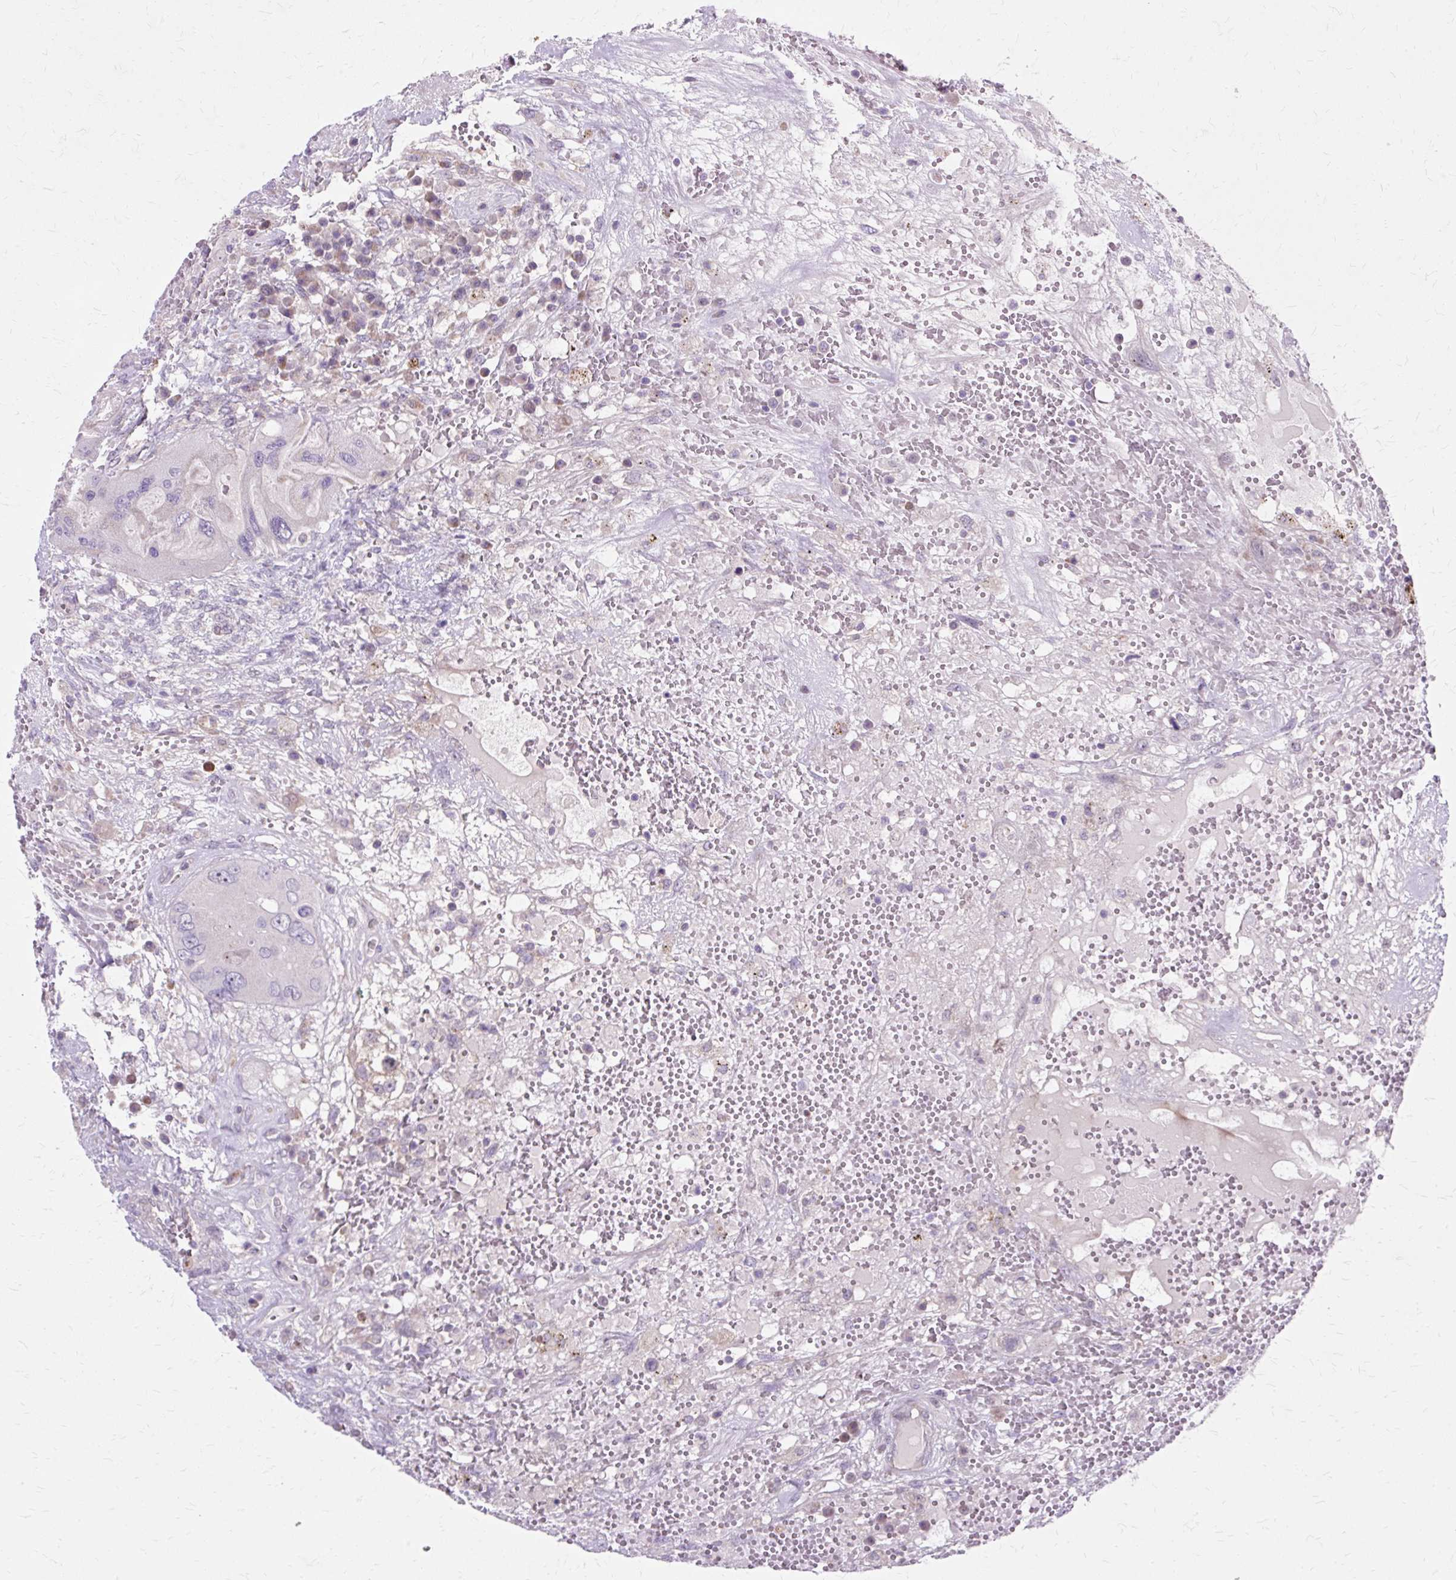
{"staining": {"intensity": "moderate", "quantity": "25%-75%", "location": "cytoplasmic/membranous"}, "tissue": "testis cancer", "cell_type": "Tumor cells", "image_type": "cancer", "snomed": [{"axis": "morphology", "description": "Carcinoma, Embryonal, NOS"}, {"axis": "topography", "description": "Testis"}], "caption": "Brown immunohistochemical staining in testis cancer reveals moderate cytoplasmic/membranous positivity in approximately 25%-75% of tumor cells.", "gene": "GEMIN2", "patient": {"sex": "male", "age": 26}}